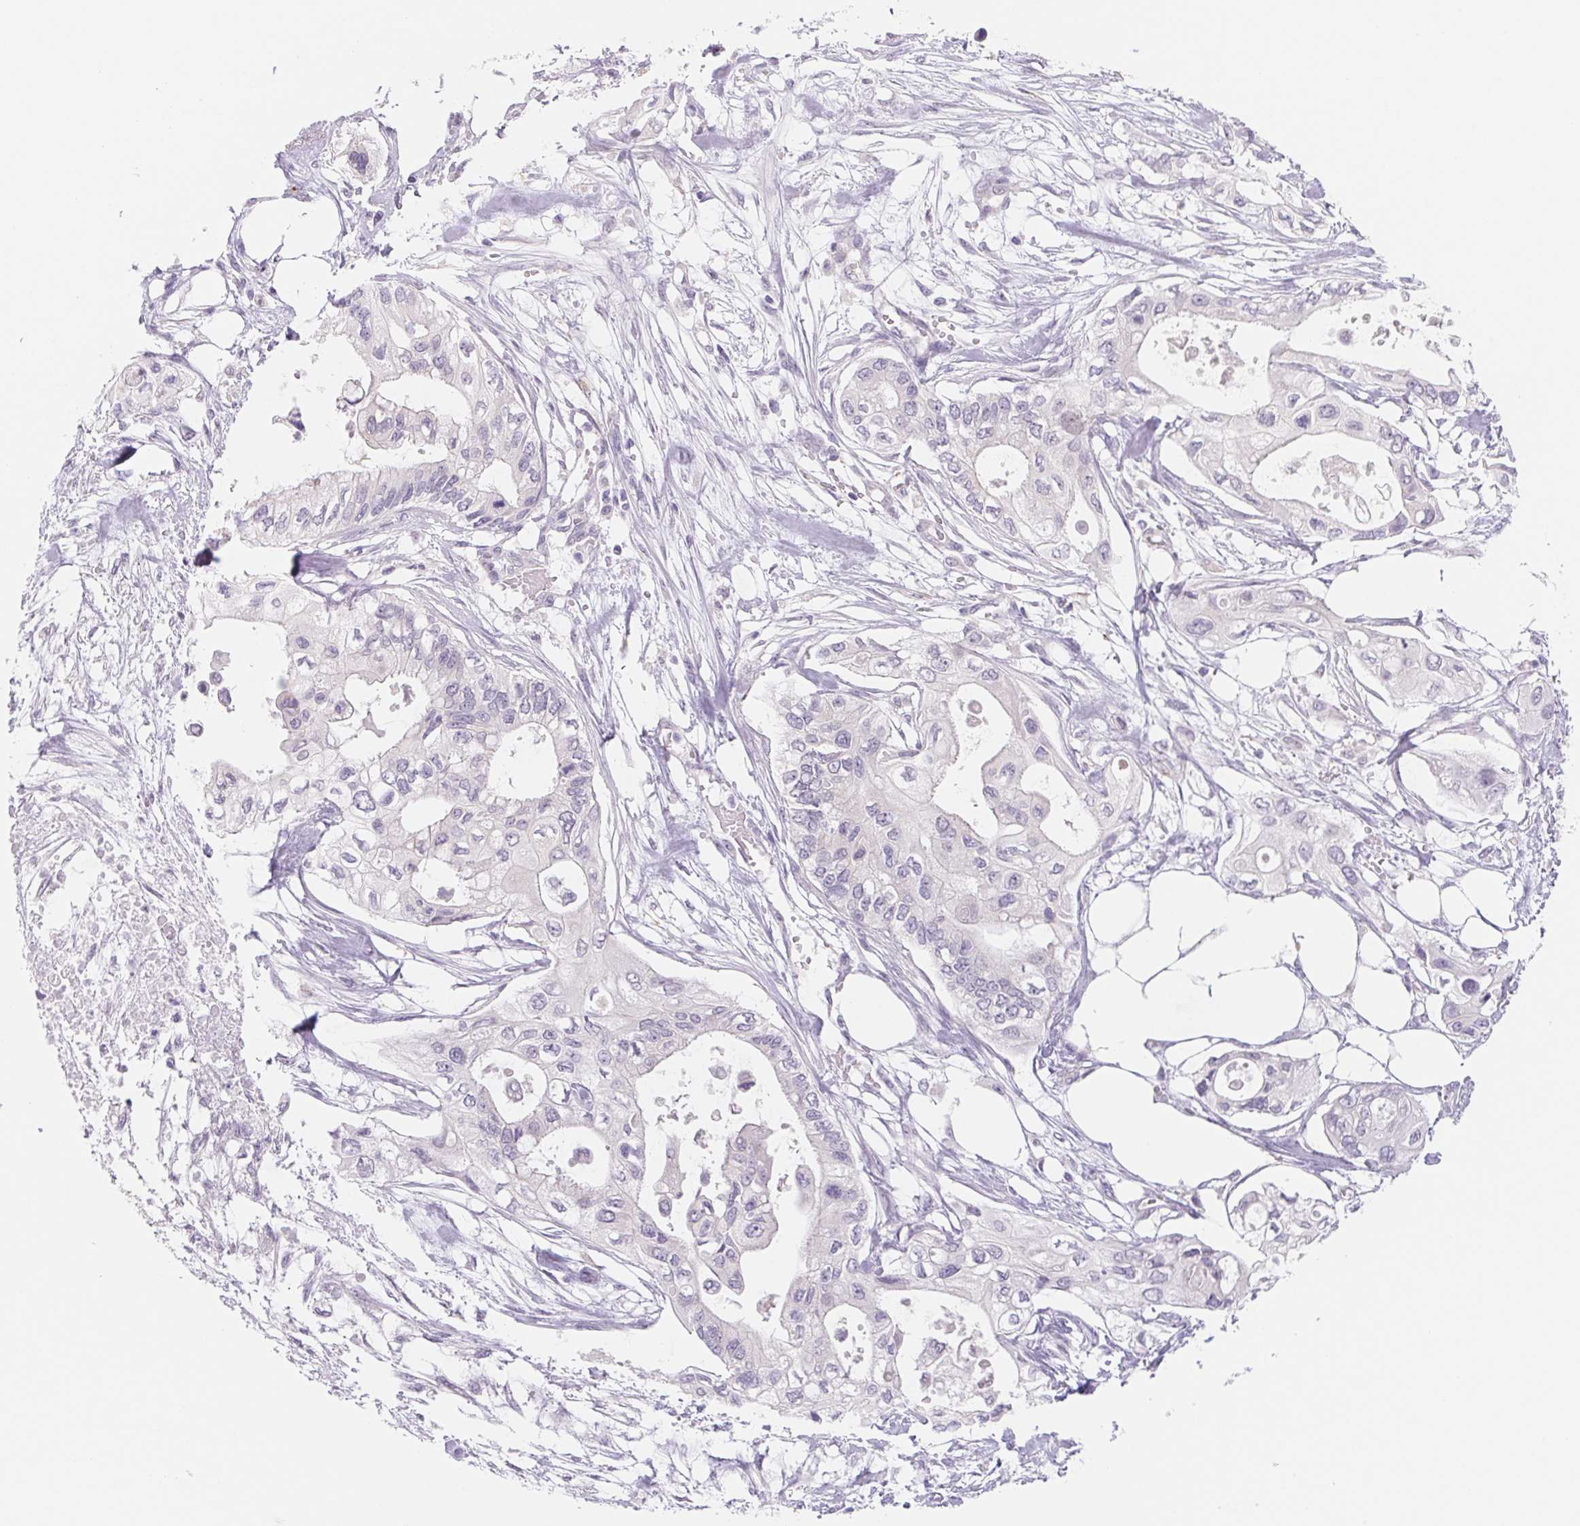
{"staining": {"intensity": "negative", "quantity": "none", "location": "none"}, "tissue": "pancreatic cancer", "cell_type": "Tumor cells", "image_type": "cancer", "snomed": [{"axis": "morphology", "description": "Adenocarcinoma, NOS"}, {"axis": "topography", "description": "Pancreas"}], "caption": "There is no significant positivity in tumor cells of pancreatic cancer (adenocarcinoma). The staining is performed using DAB brown chromogen with nuclei counter-stained in using hematoxylin.", "gene": "CTNND2", "patient": {"sex": "female", "age": 63}}